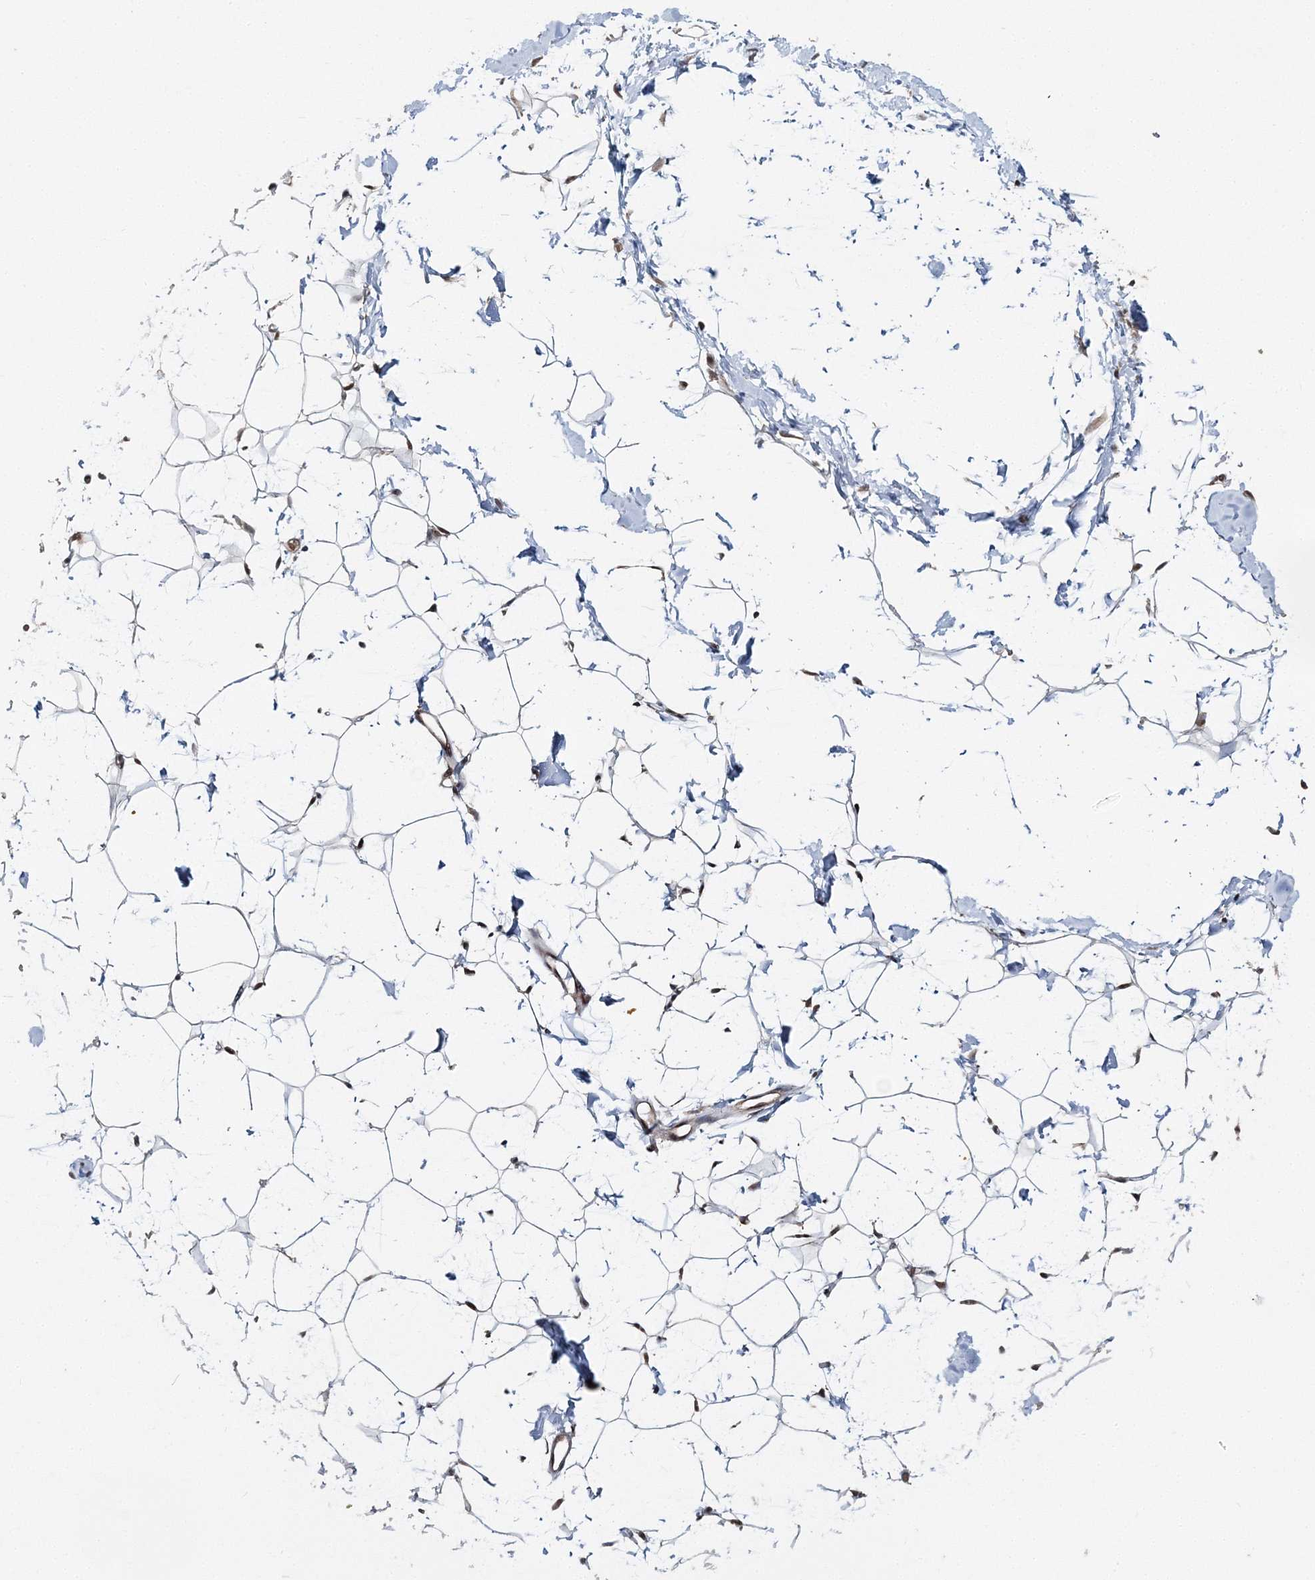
{"staining": {"intensity": "strong", "quantity": "25%-75%", "location": "nuclear"}, "tissue": "adipose tissue", "cell_type": "Adipocytes", "image_type": "normal", "snomed": [{"axis": "morphology", "description": "Normal tissue, NOS"}, {"axis": "topography", "description": "Breast"}], "caption": "Immunohistochemical staining of benign human adipose tissue shows strong nuclear protein staining in approximately 25%-75% of adipocytes. The staining was performed using DAB (3,3'-diaminobenzidine) to visualize the protein expression in brown, while the nuclei were stained in blue with hematoxylin (Magnification: 20x).", "gene": "ENSG00000290315", "patient": {"sex": "female", "age": 23}}